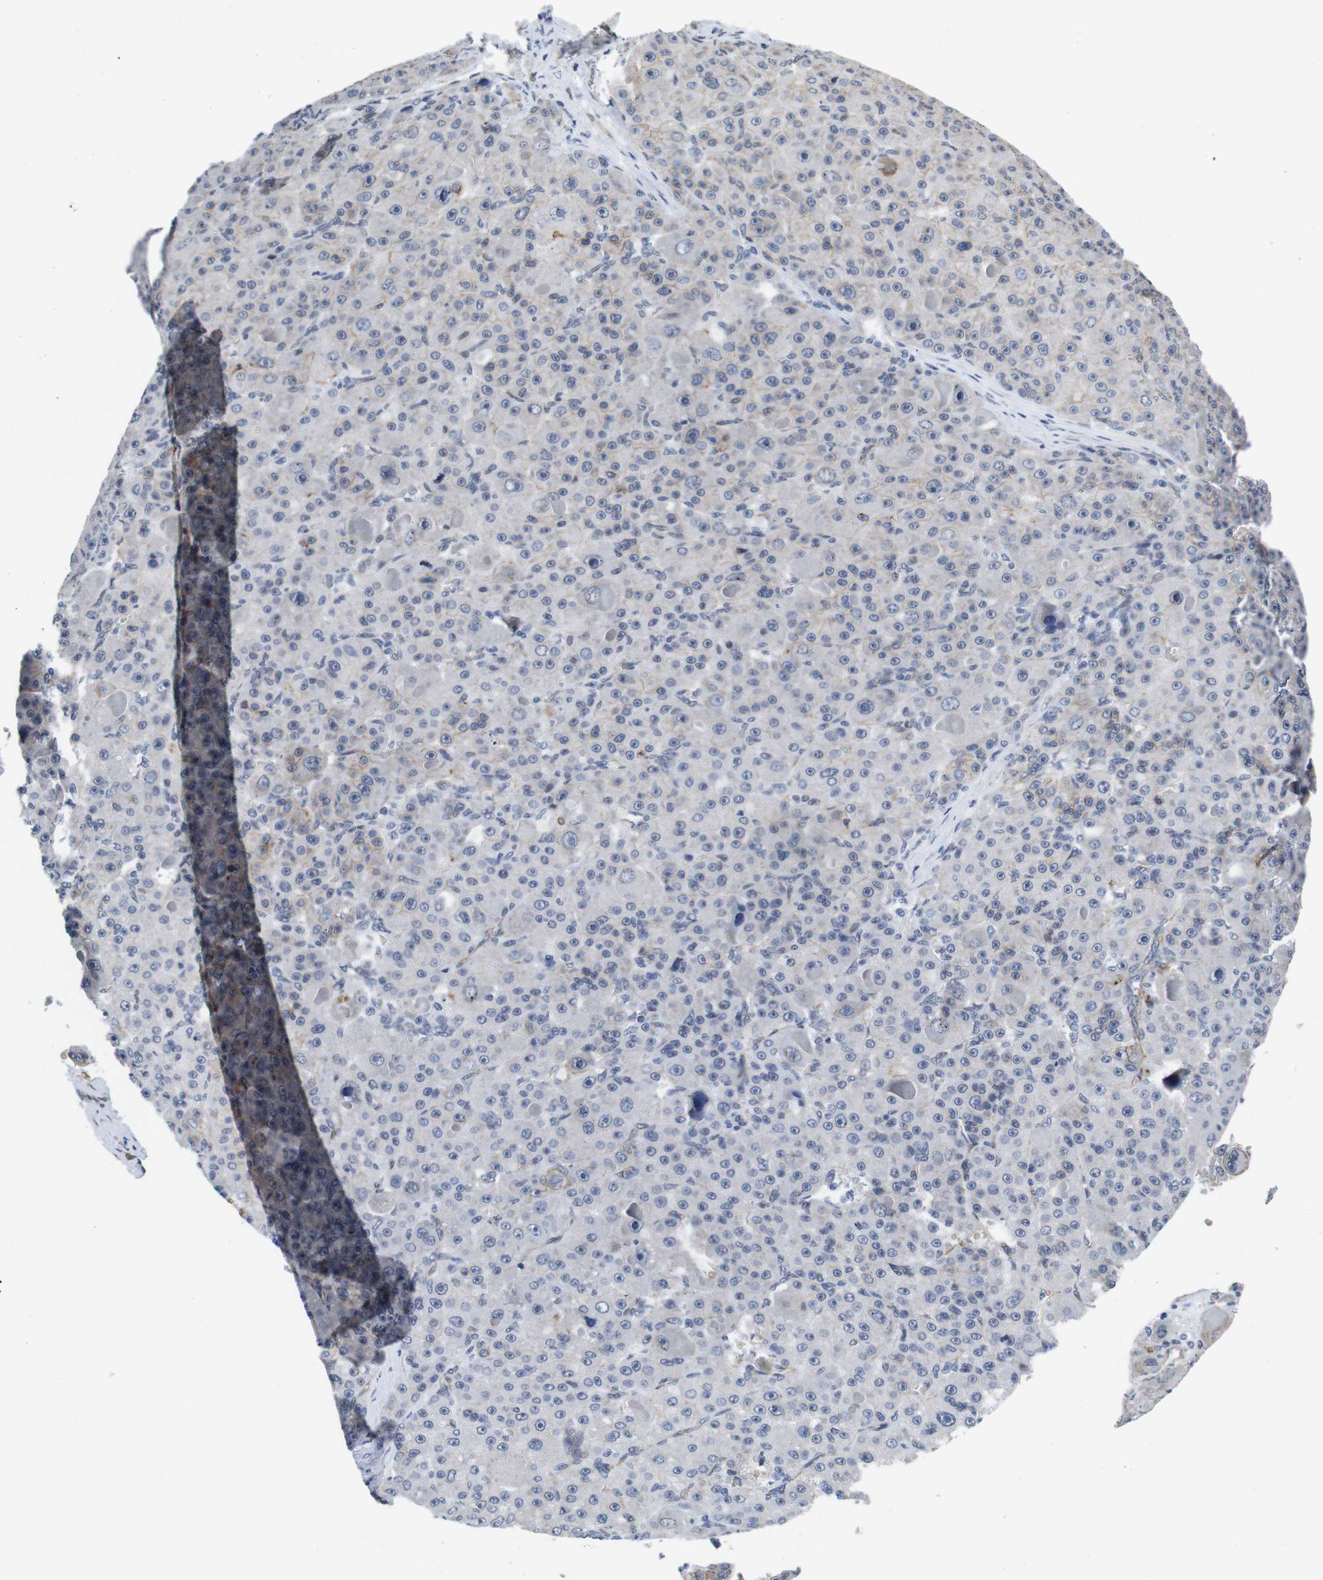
{"staining": {"intensity": "negative", "quantity": "none", "location": "none"}, "tissue": "liver cancer", "cell_type": "Tumor cells", "image_type": "cancer", "snomed": [{"axis": "morphology", "description": "Carcinoma, Hepatocellular, NOS"}, {"axis": "topography", "description": "Liver"}], "caption": "This is an IHC image of human liver cancer. There is no staining in tumor cells.", "gene": "SOCS3", "patient": {"sex": "male", "age": 76}}